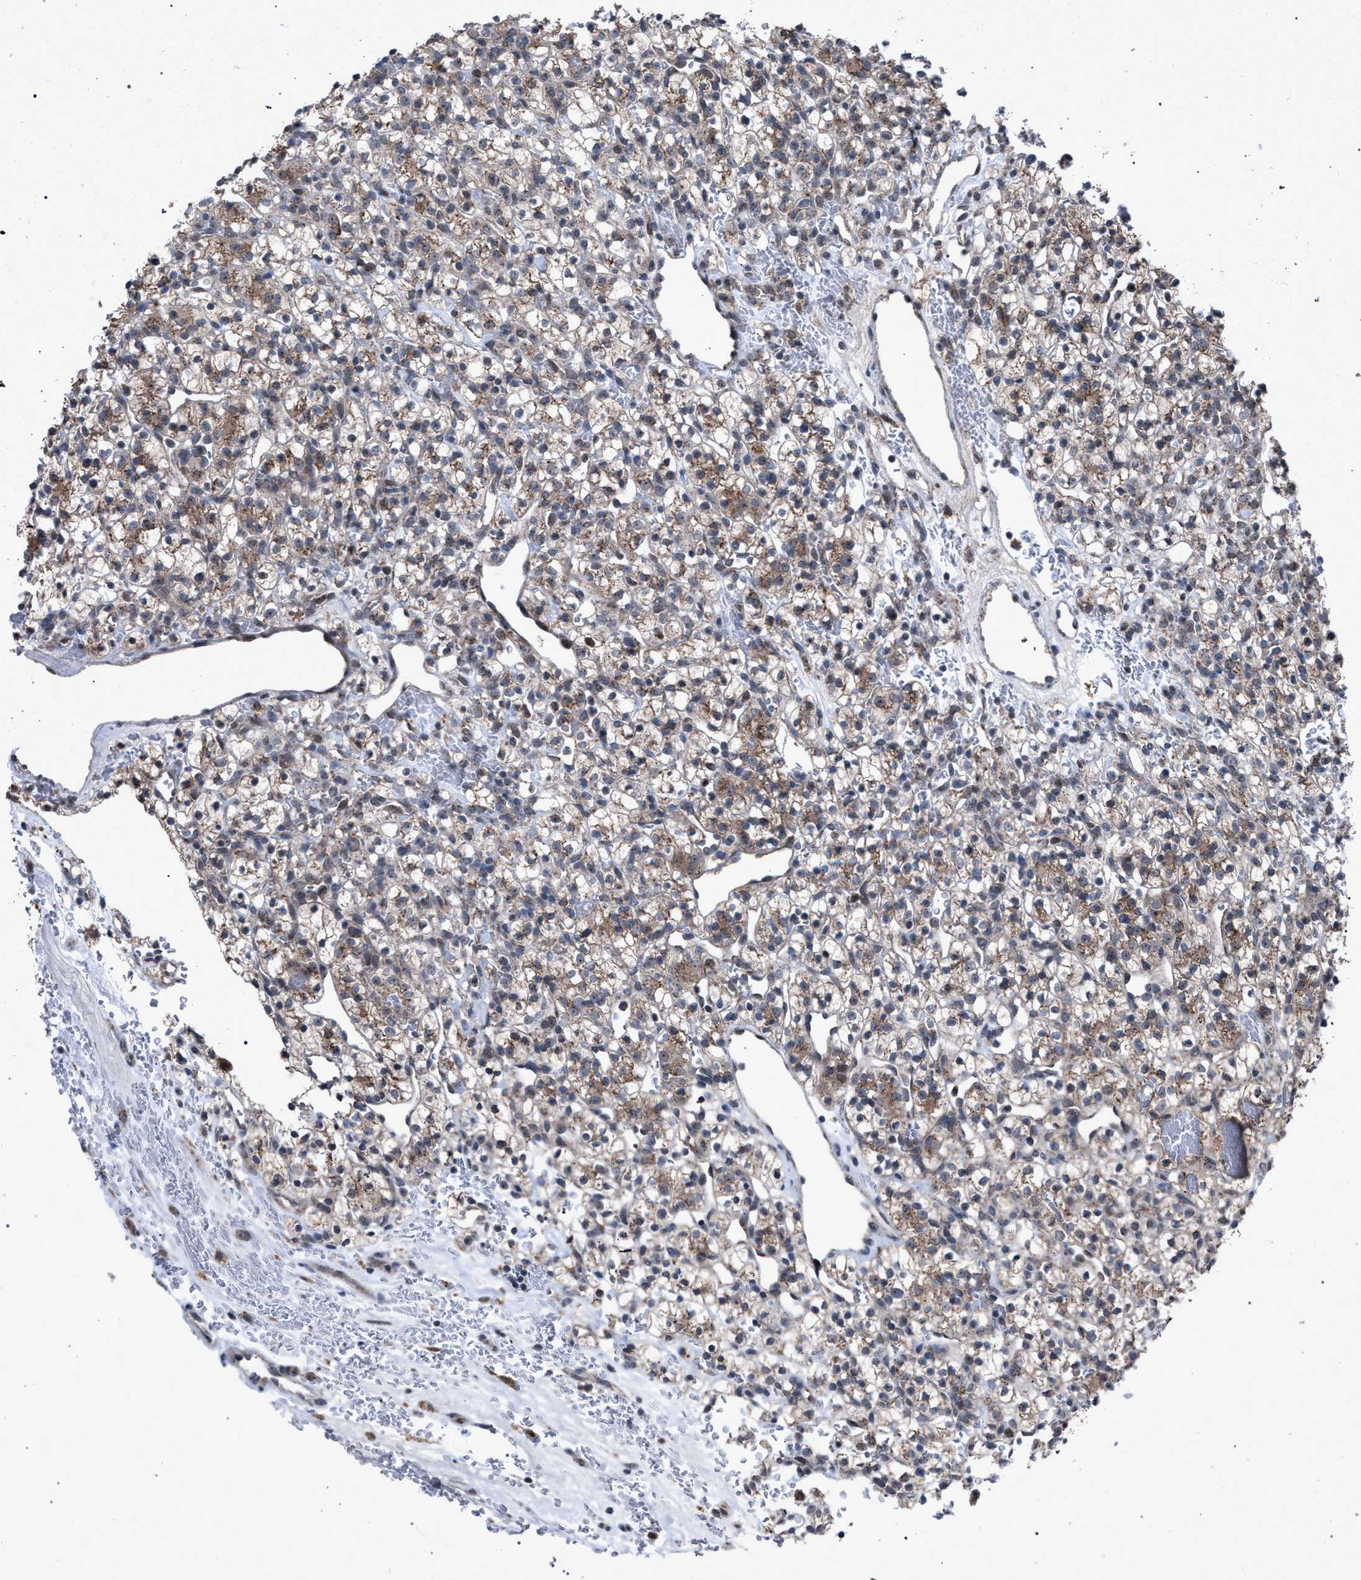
{"staining": {"intensity": "moderate", "quantity": "<25%", "location": "cytoplasmic/membranous"}, "tissue": "renal cancer", "cell_type": "Tumor cells", "image_type": "cancer", "snomed": [{"axis": "morphology", "description": "Adenocarcinoma, NOS"}, {"axis": "topography", "description": "Kidney"}], "caption": "Brown immunohistochemical staining in adenocarcinoma (renal) demonstrates moderate cytoplasmic/membranous expression in approximately <25% of tumor cells.", "gene": "HSD17B4", "patient": {"sex": "female", "age": 57}}